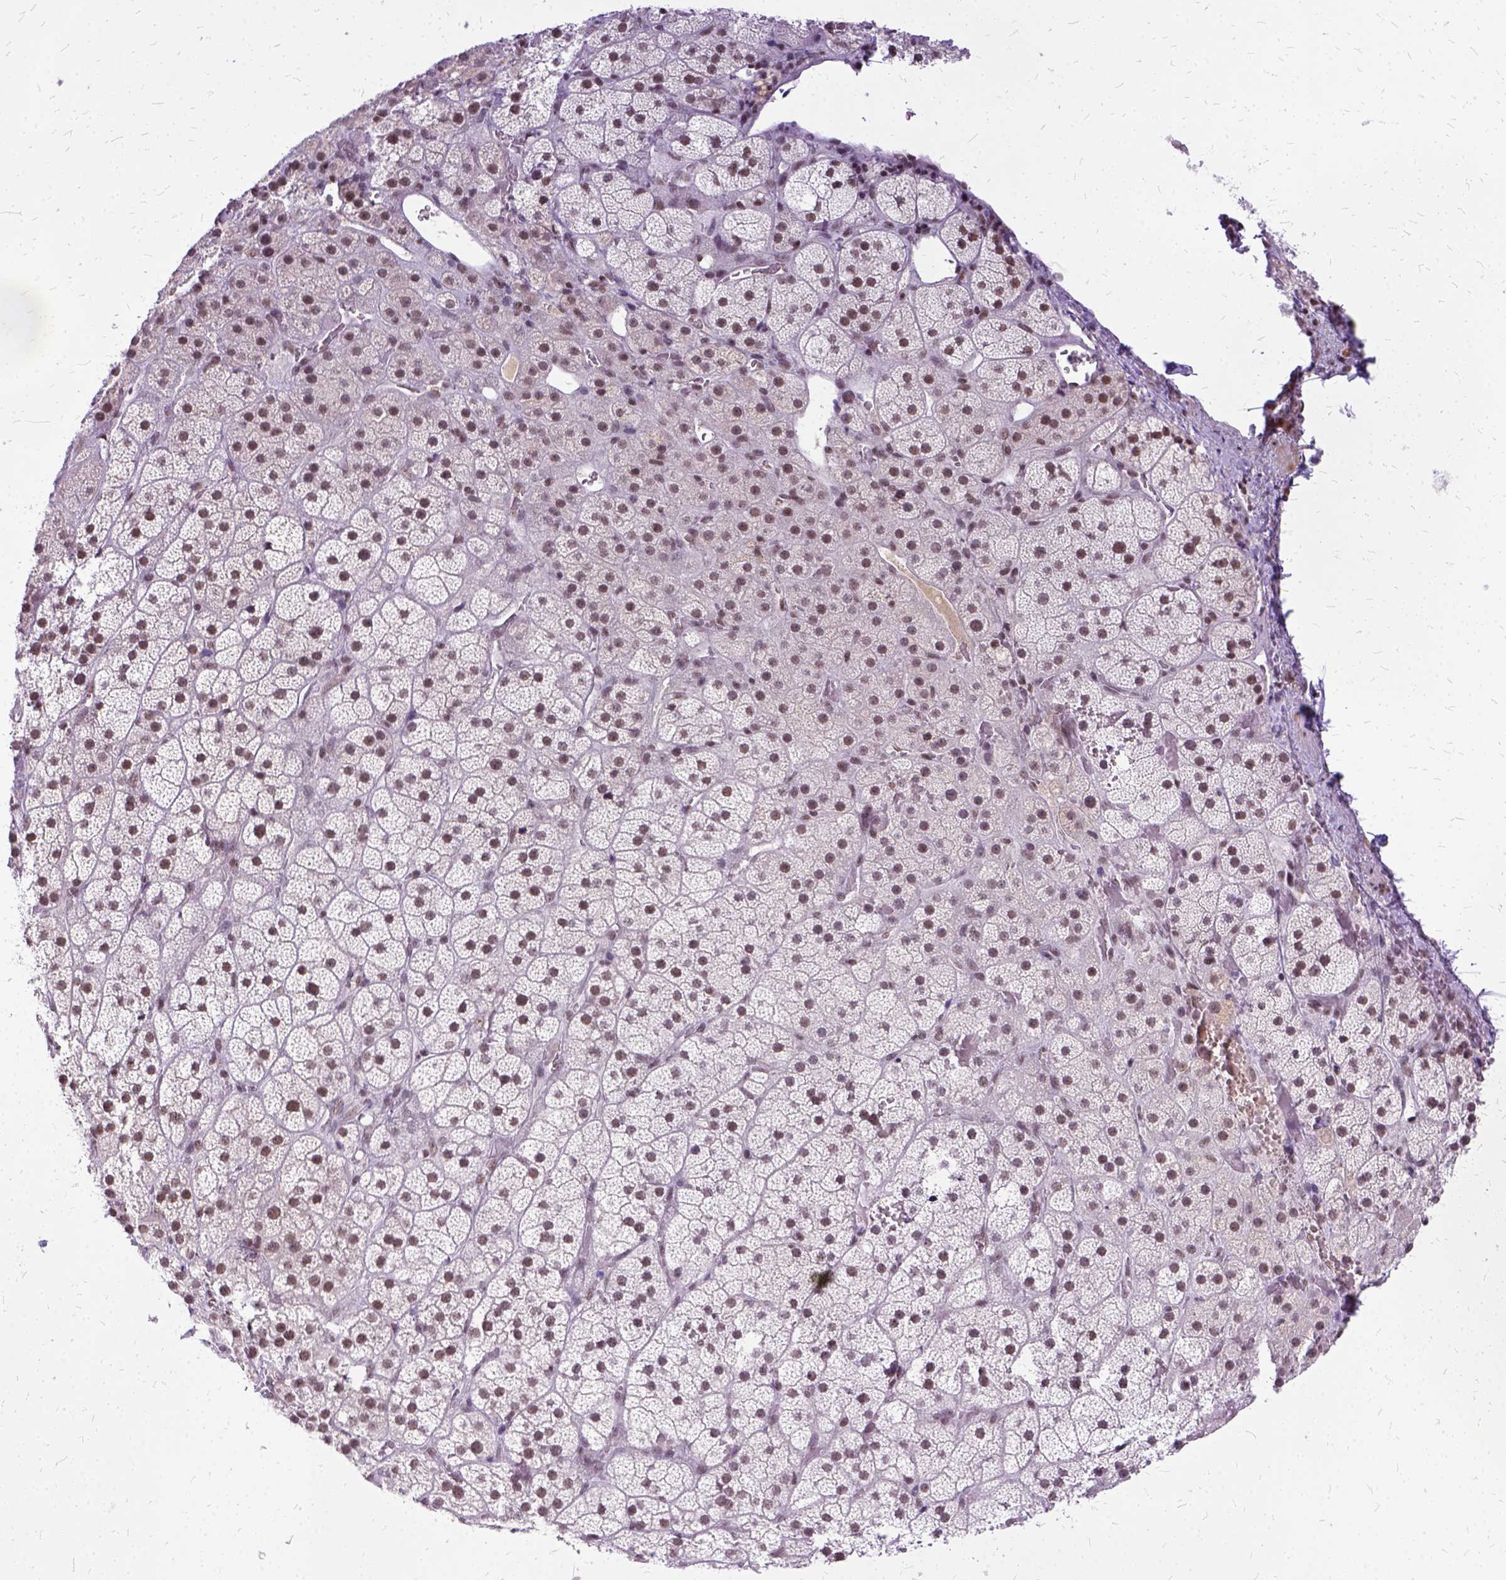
{"staining": {"intensity": "moderate", "quantity": ">75%", "location": "nuclear"}, "tissue": "adrenal gland", "cell_type": "Glandular cells", "image_type": "normal", "snomed": [{"axis": "morphology", "description": "Normal tissue, NOS"}, {"axis": "topography", "description": "Adrenal gland"}], "caption": "This micrograph exhibits IHC staining of unremarkable adrenal gland, with medium moderate nuclear expression in about >75% of glandular cells.", "gene": "SETD1A", "patient": {"sex": "male", "age": 57}}